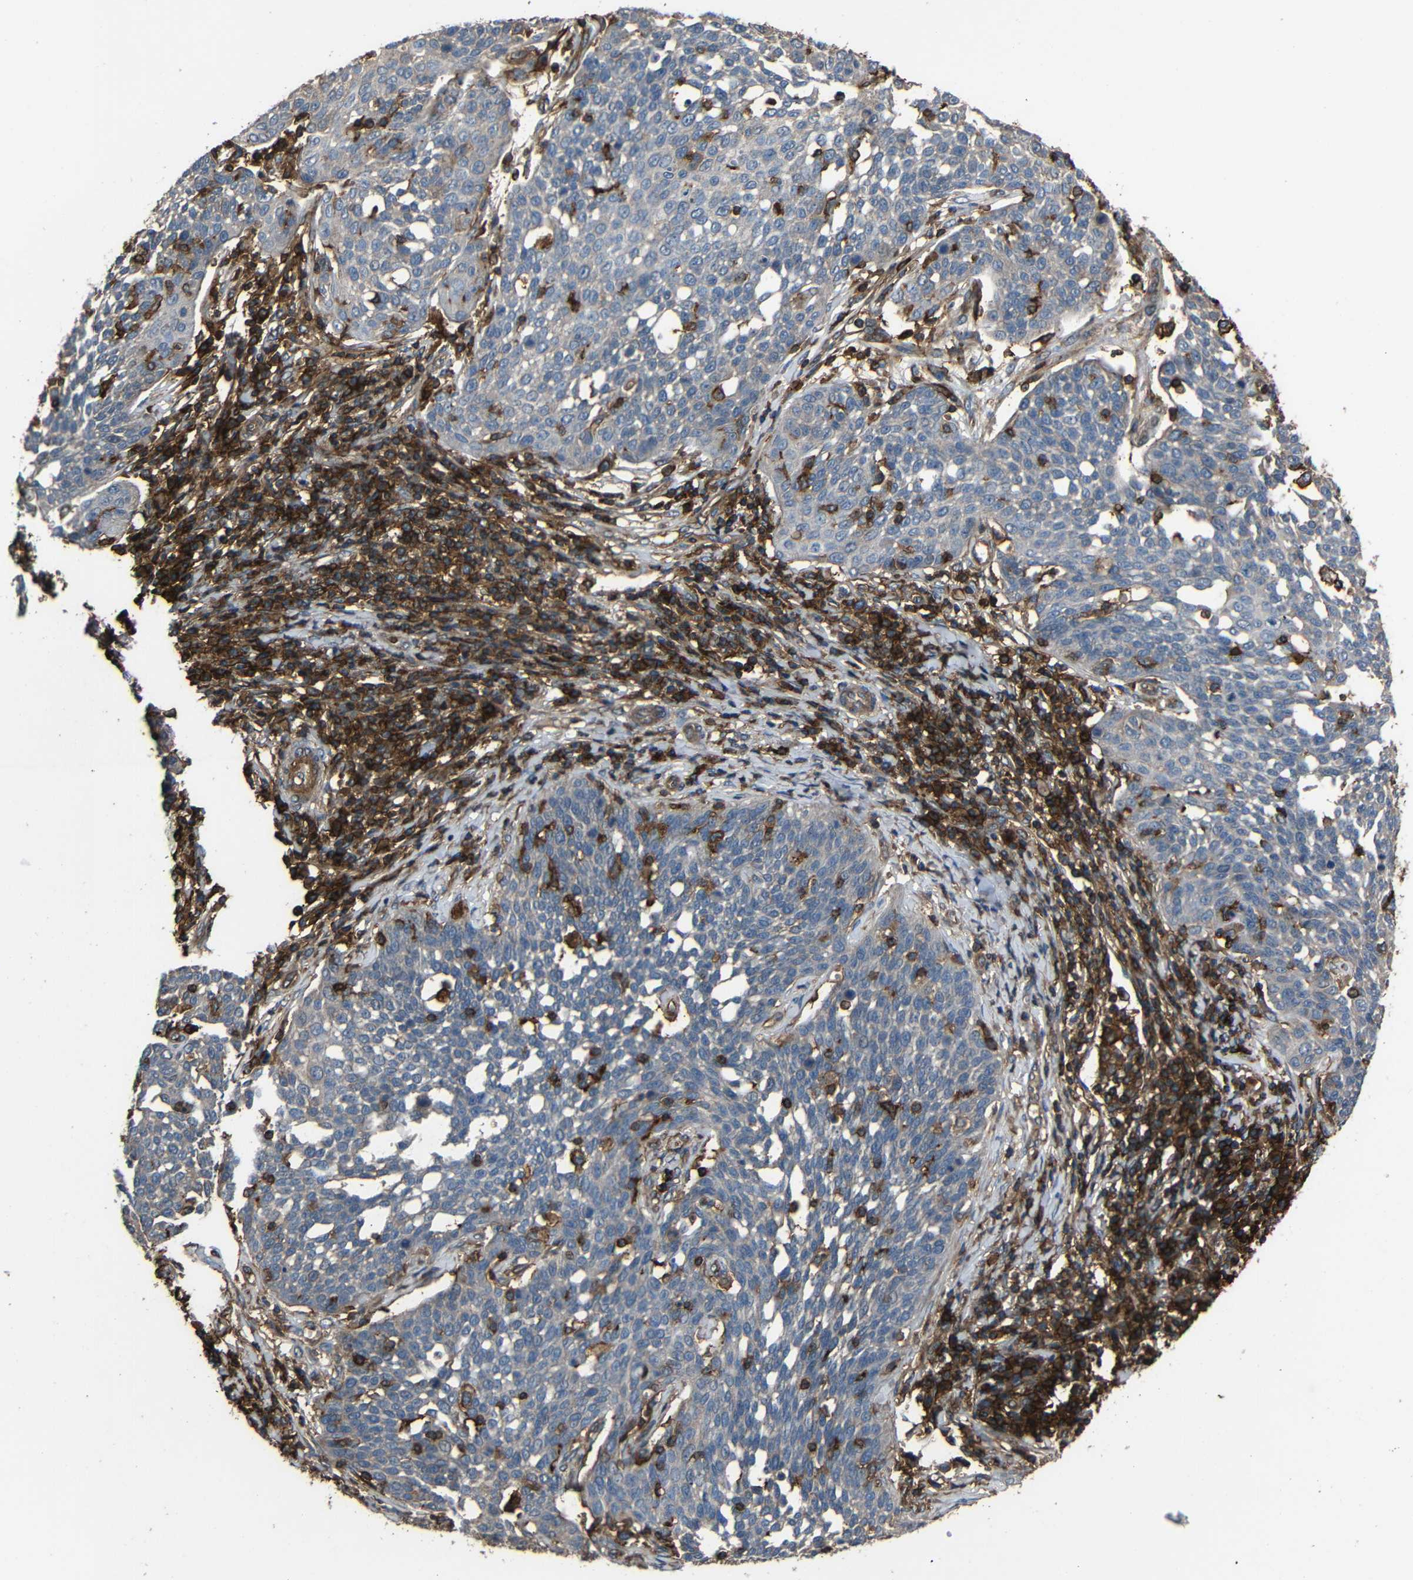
{"staining": {"intensity": "negative", "quantity": "none", "location": "none"}, "tissue": "cervical cancer", "cell_type": "Tumor cells", "image_type": "cancer", "snomed": [{"axis": "morphology", "description": "Squamous cell carcinoma, NOS"}, {"axis": "topography", "description": "Cervix"}], "caption": "DAB (3,3'-diaminobenzidine) immunohistochemical staining of human squamous cell carcinoma (cervical) exhibits no significant positivity in tumor cells.", "gene": "ADGRE5", "patient": {"sex": "female", "age": 34}}